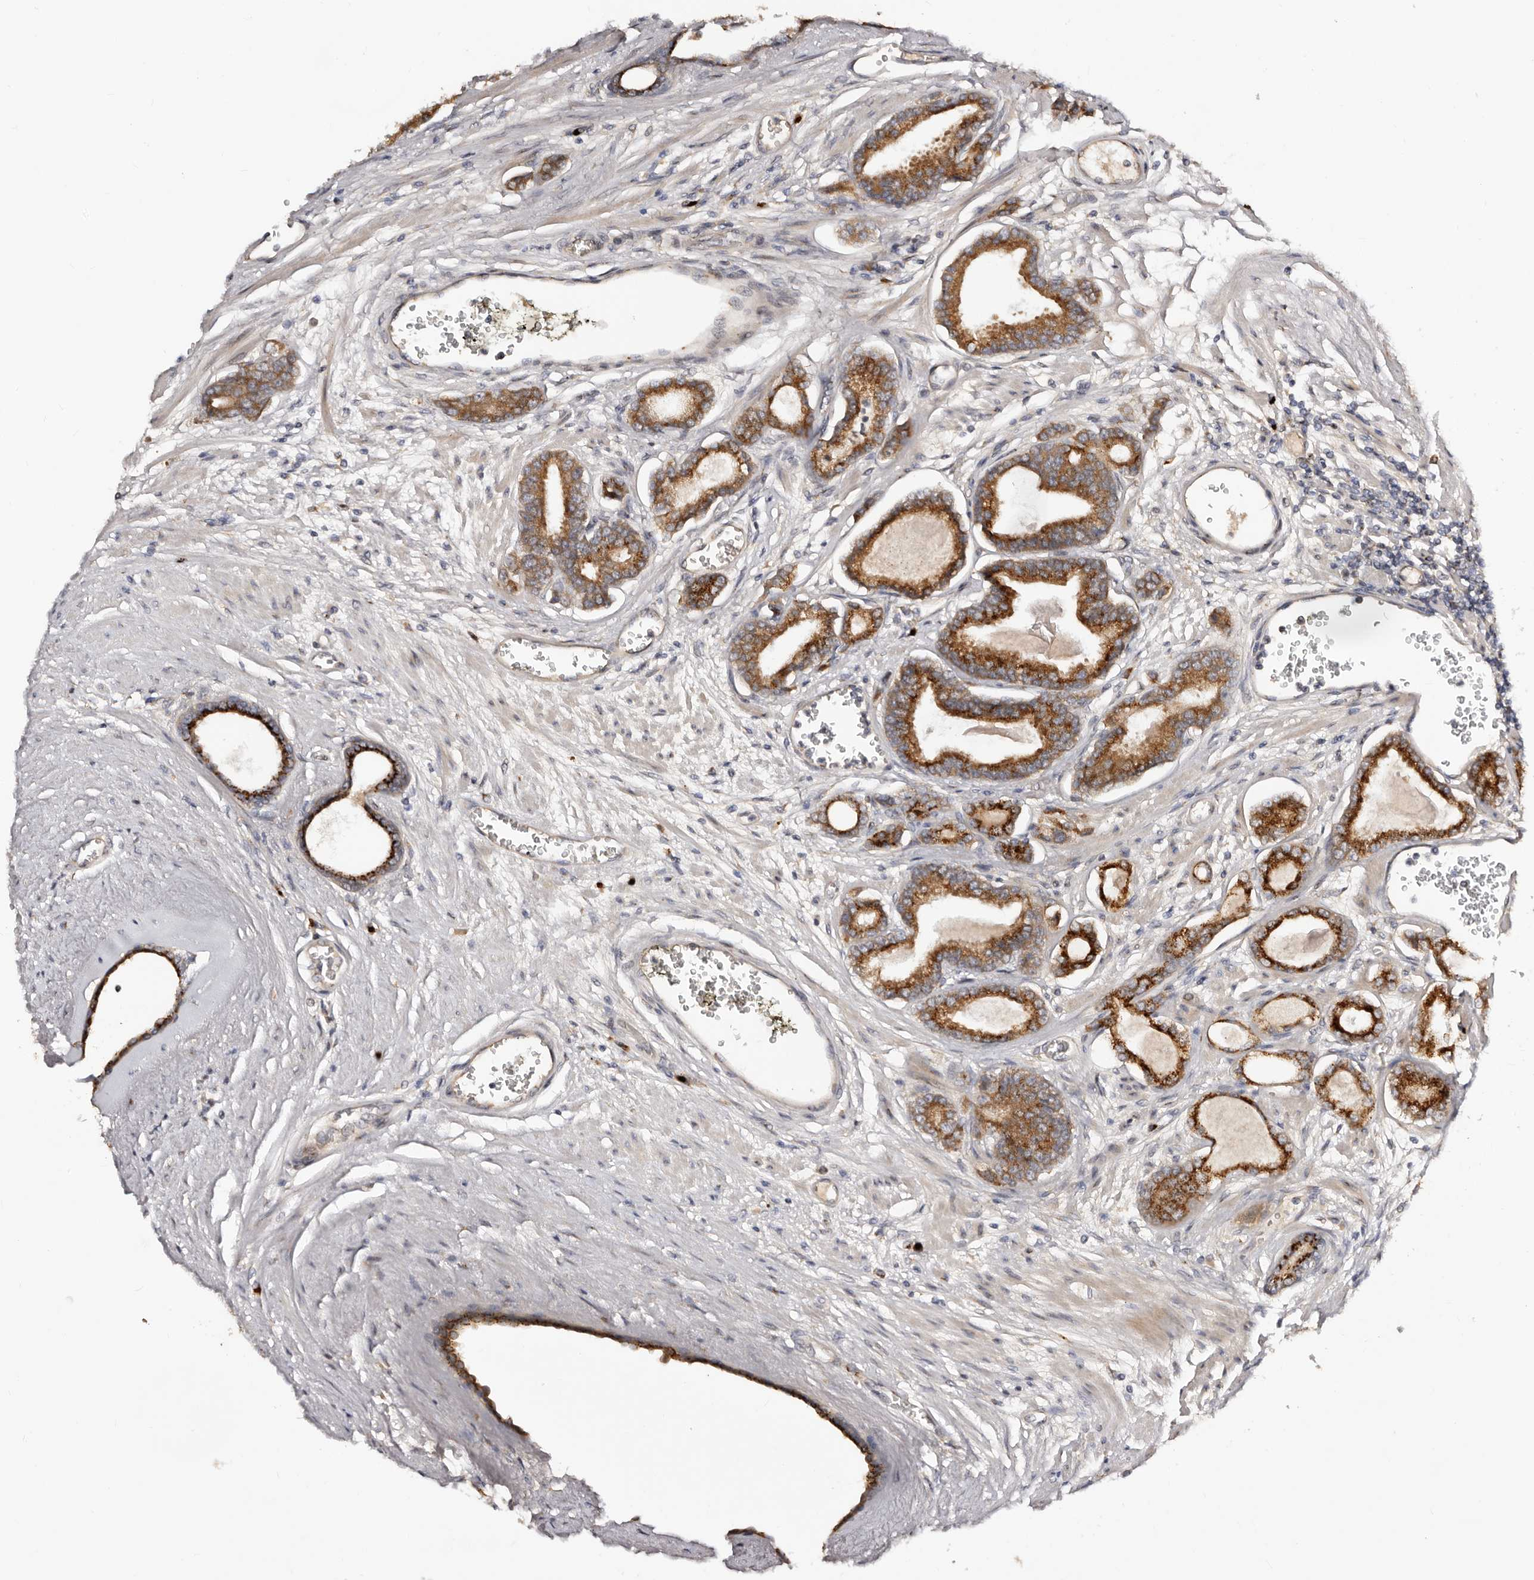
{"staining": {"intensity": "strong", "quantity": ">75%", "location": "cytoplasmic/membranous"}, "tissue": "prostate cancer", "cell_type": "Tumor cells", "image_type": "cancer", "snomed": [{"axis": "morphology", "description": "Adenocarcinoma, Low grade"}, {"axis": "topography", "description": "Prostate"}], "caption": "A high amount of strong cytoplasmic/membranous staining is identified in approximately >75% of tumor cells in low-grade adenocarcinoma (prostate) tissue. (Stains: DAB in brown, nuclei in blue, Microscopy: brightfield microscopy at high magnification).", "gene": "DACT2", "patient": {"sex": "male", "age": 60}}